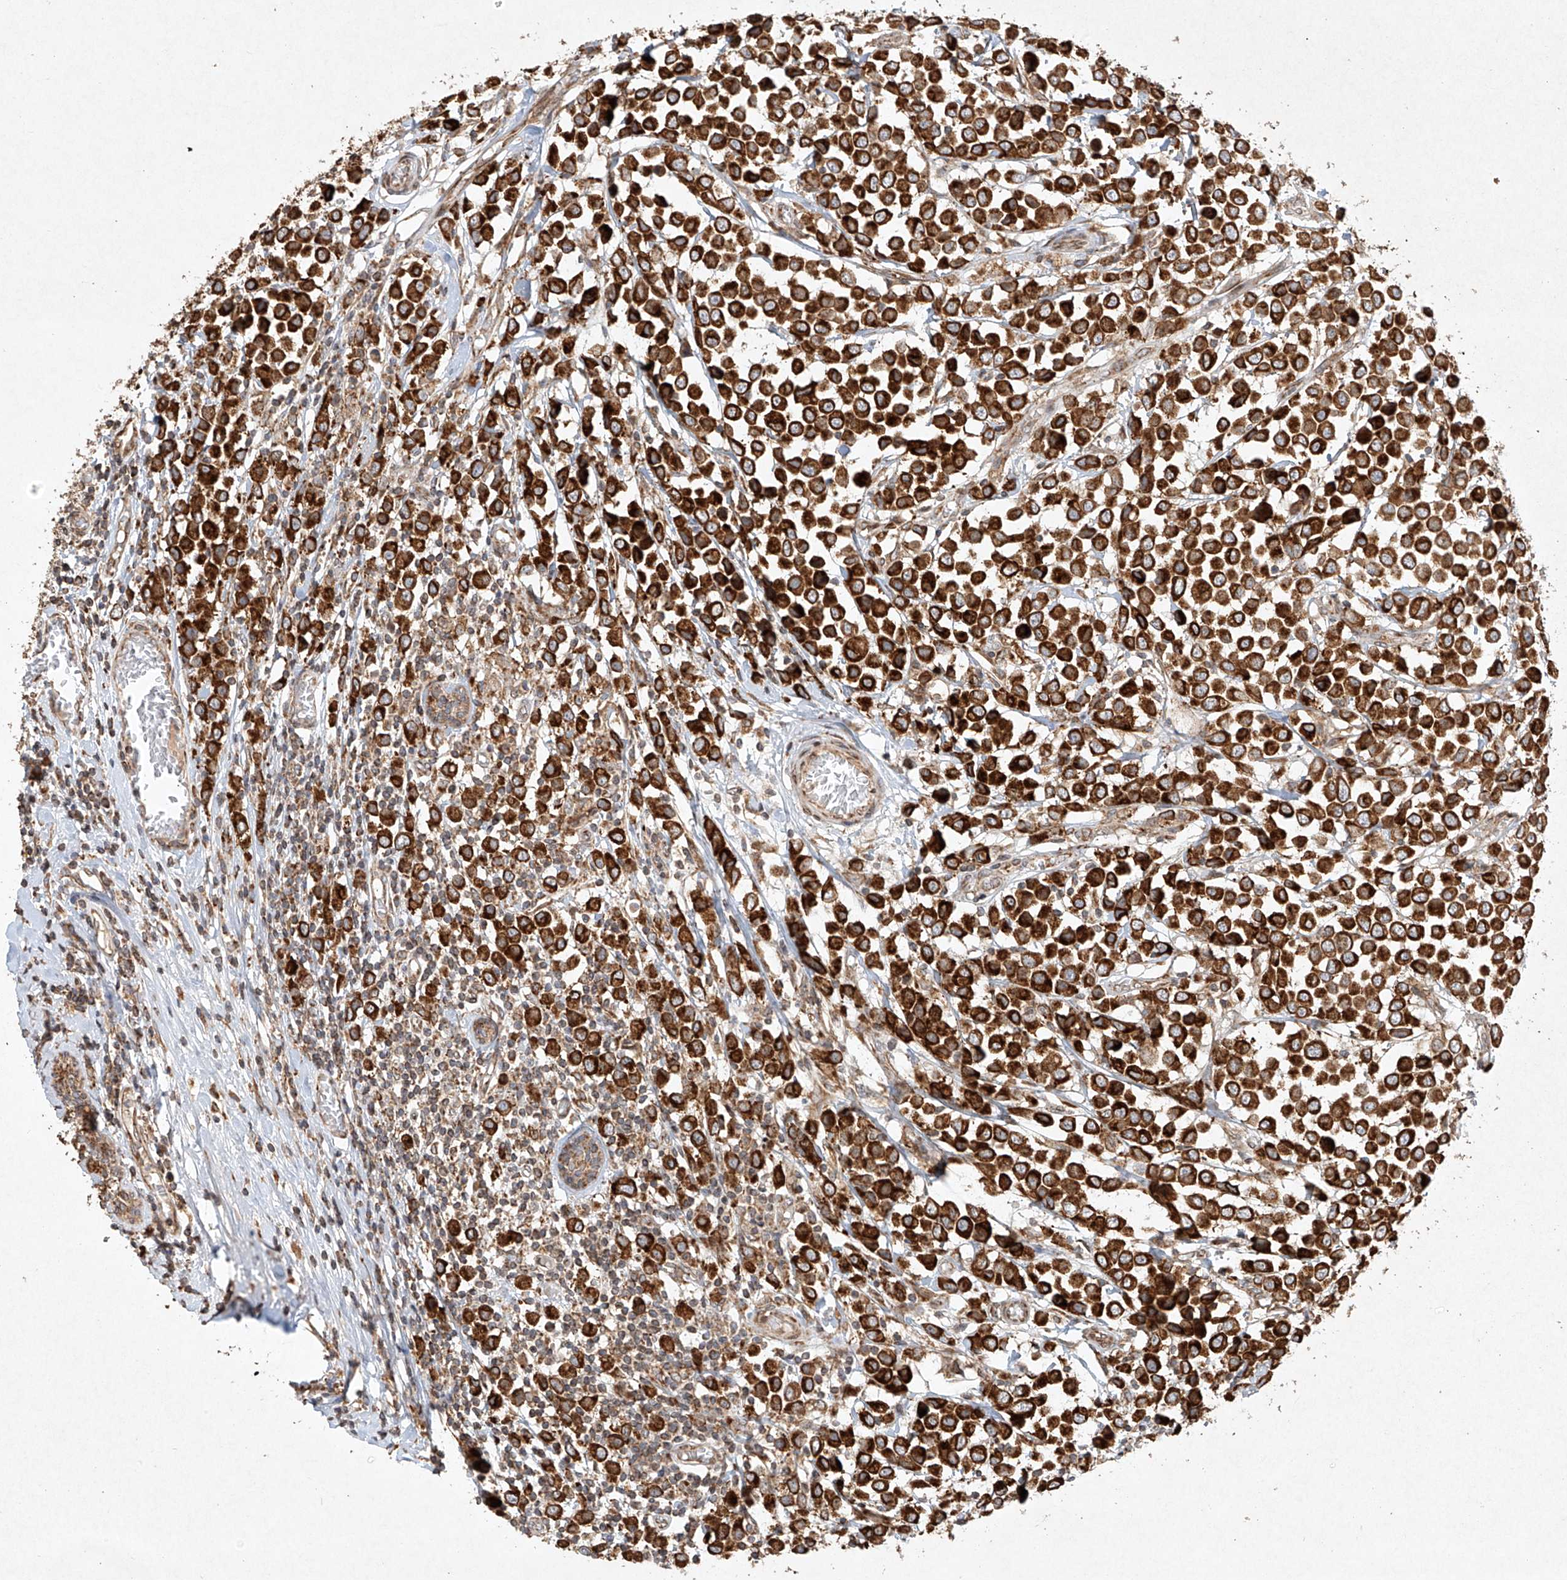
{"staining": {"intensity": "strong", "quantity": ">75%", "location": "cytoplasmic/membranous"}, "tissue": "breast cancer", "cell_type": "Tumor cells", "image_type": "cancer", "snomed": [{"axis": "morphology", "description": "Duct carcinoma"}, {"axis": "topography", "description": "Breast"}], "caption": "Human breast cancer (intraductal carcinoma) stained with a brown dye displays strong cytoplasmic/membranous positive positivity in about >75% of tumor cells.", "gene": "SEMA3B", "patient": {"sex": "female", "age": 61}}